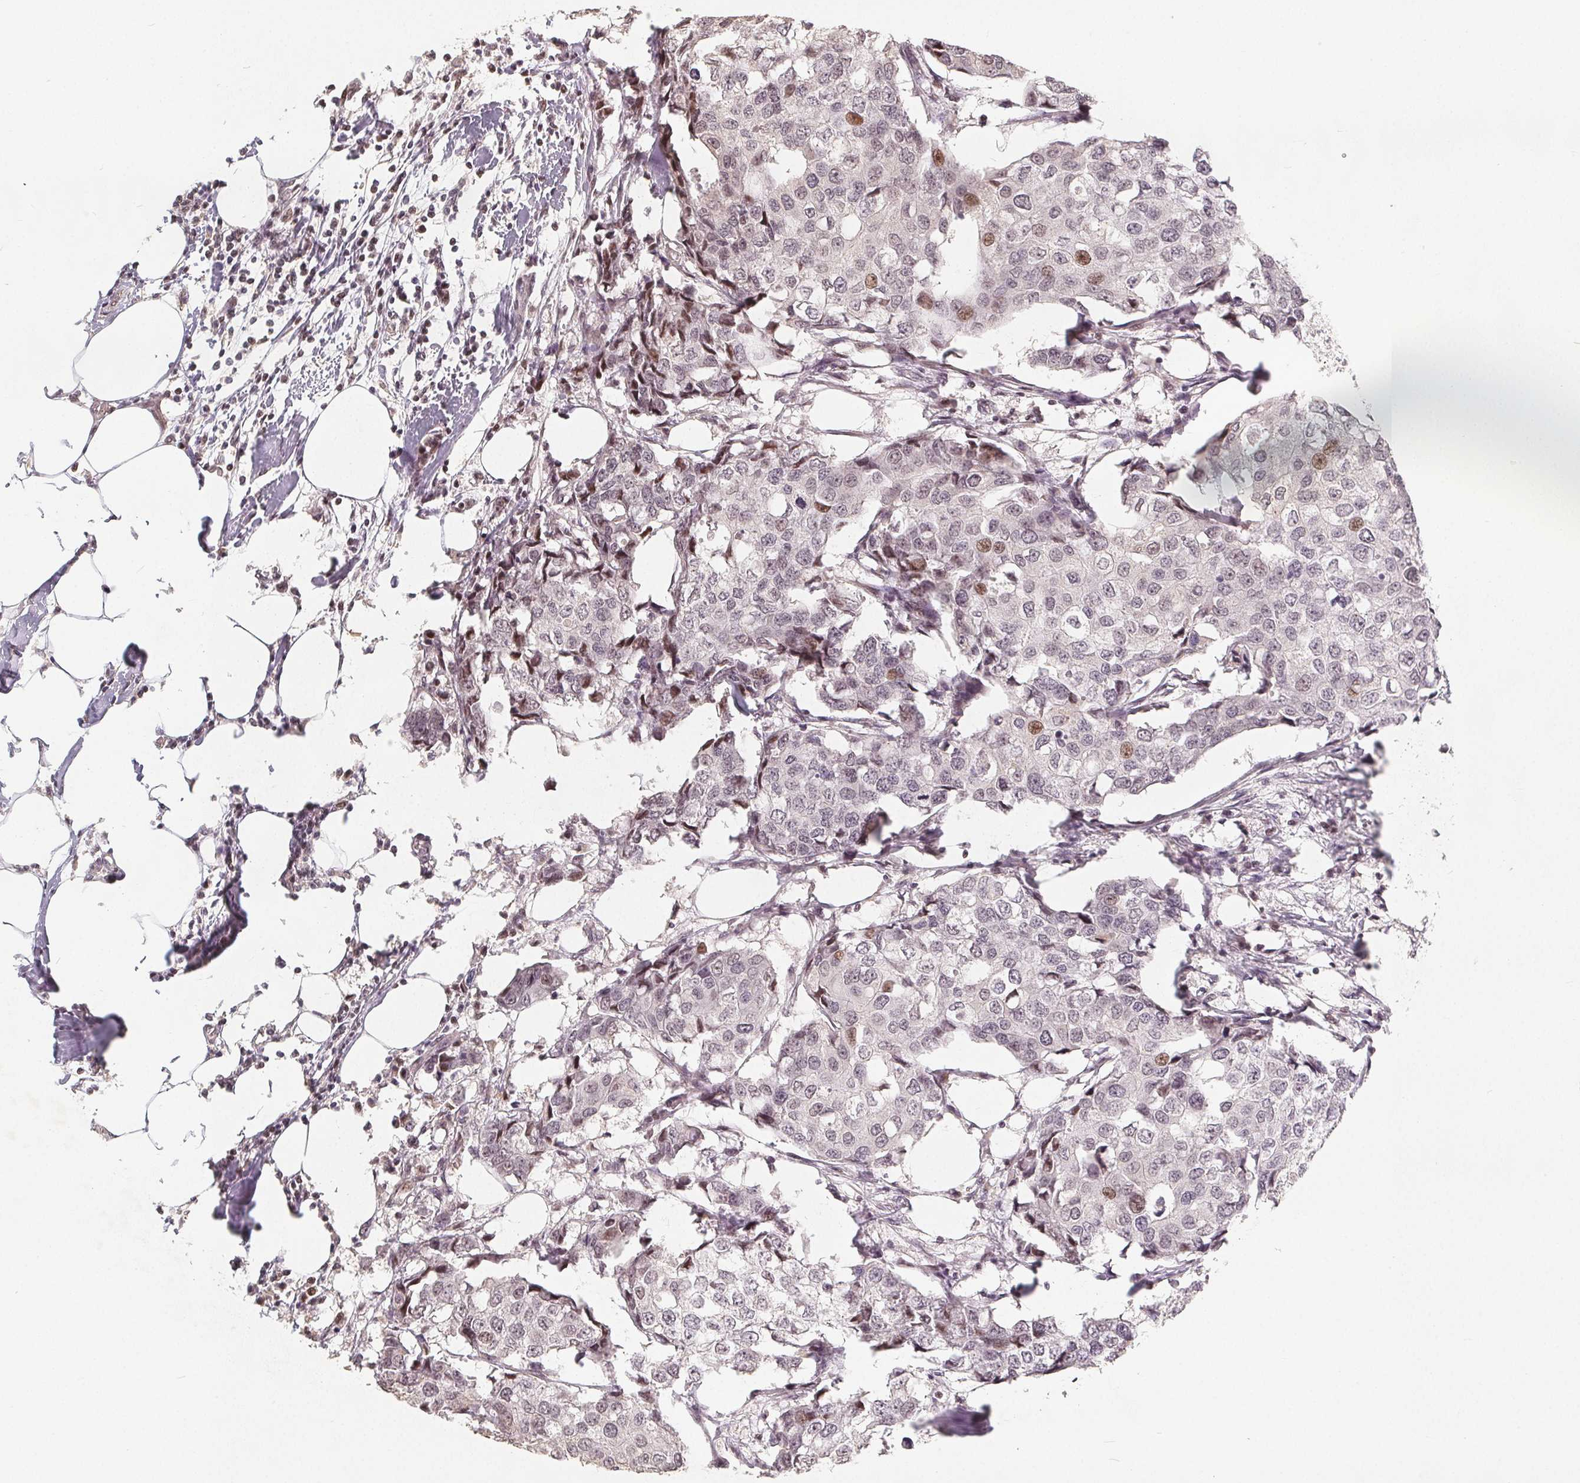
{"staining": {"intensity": "weak", "quantity": "<25%", "location": "nuclear"}, "tissue": "breast cancer", "cell_type": "Tumor cells", "image_type": "cancer", "snomed": [{"axis": "morphology", "description": "Duct carcinoma"}, {"axis": "topography", "description": "Breast"}], "caption": "This micrograph is of breast cancer stained with immunohistochemistry (IHC) to label a protein in brown with the nuclei are counter-stained blue. There is no expression in tumor cells.", "gene": "CCDC138", "patient": {"sex": "female", "age": 27}}